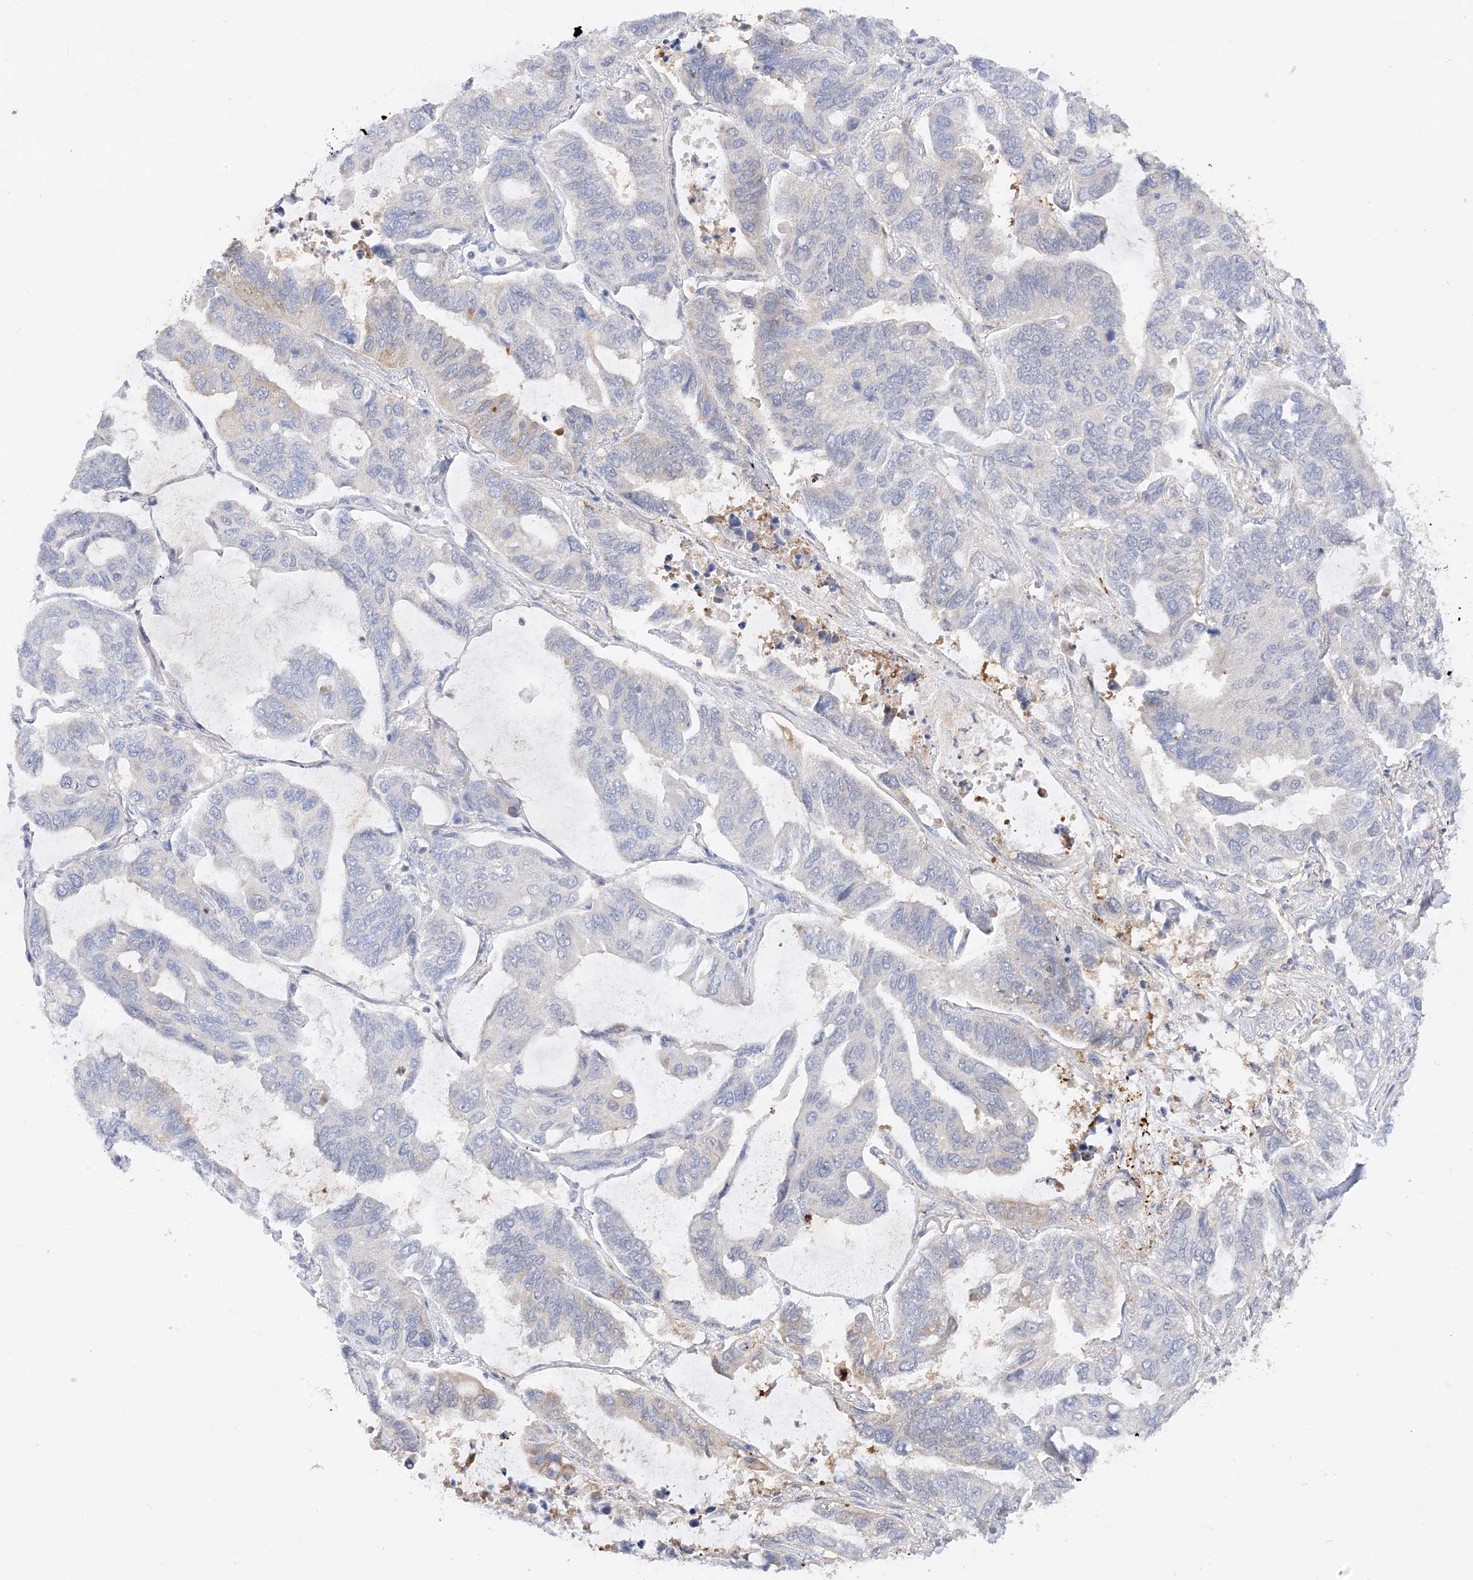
{"staining": {"intensity": "negative", "quantity": "none", "location": "none"}, "tissue": "lung cancer", "cell_type": "Tumor cells", "image_type": "cancer", "snomed": [{"axis": "morphology", "description": "Adenocarcinoma, NOS"}, {"axis": "topography", "description": "Lung"}], "caption": "Tumor cells are negative for protein expression in human adenocarcinoma (lung).", "gene": "ARV1", "patient": {"sex": "male", "age": 64}}